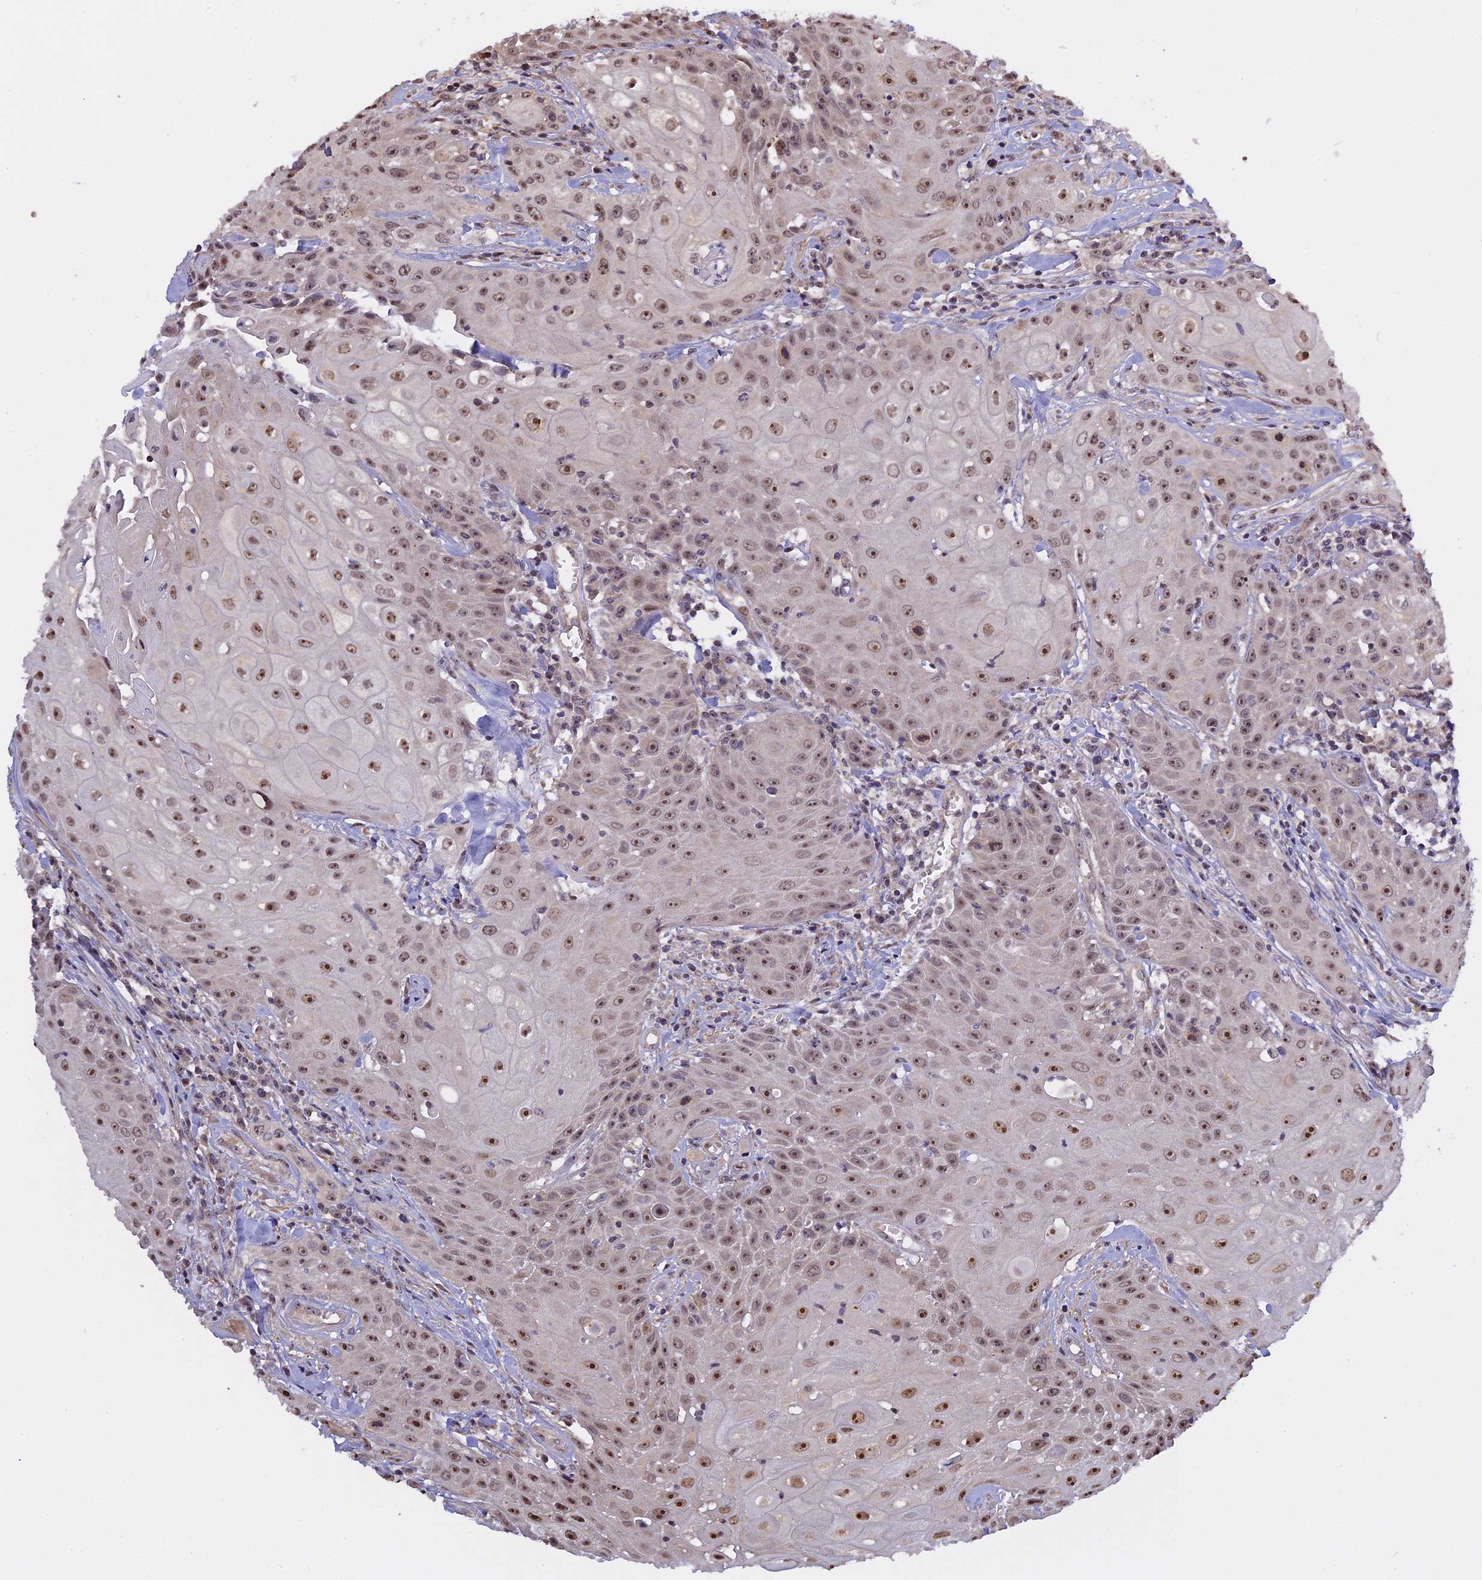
{"staining": {"intensity": "moderate", "quantity": ">75%", "location": "nuclear"}, "tissue": "head and neck cancer", "cell_type": "Tumor cells", "image_type": "cancer", "snomed": [{"axis": "morphology", "description": "Squamous cell carcinoma, NOS"}, {"axis": "topography", "description": "Oral tissue"}, {"axis": "topography", "description": "Head-Neck"}], "caption": "Head and neck cancer tissue reveals moderate nuclear positivity in about >75% of tumor cells Nuclei are stained in blue.", "gene": "MGA", "patient": {"sex": "female", "age": 82}}